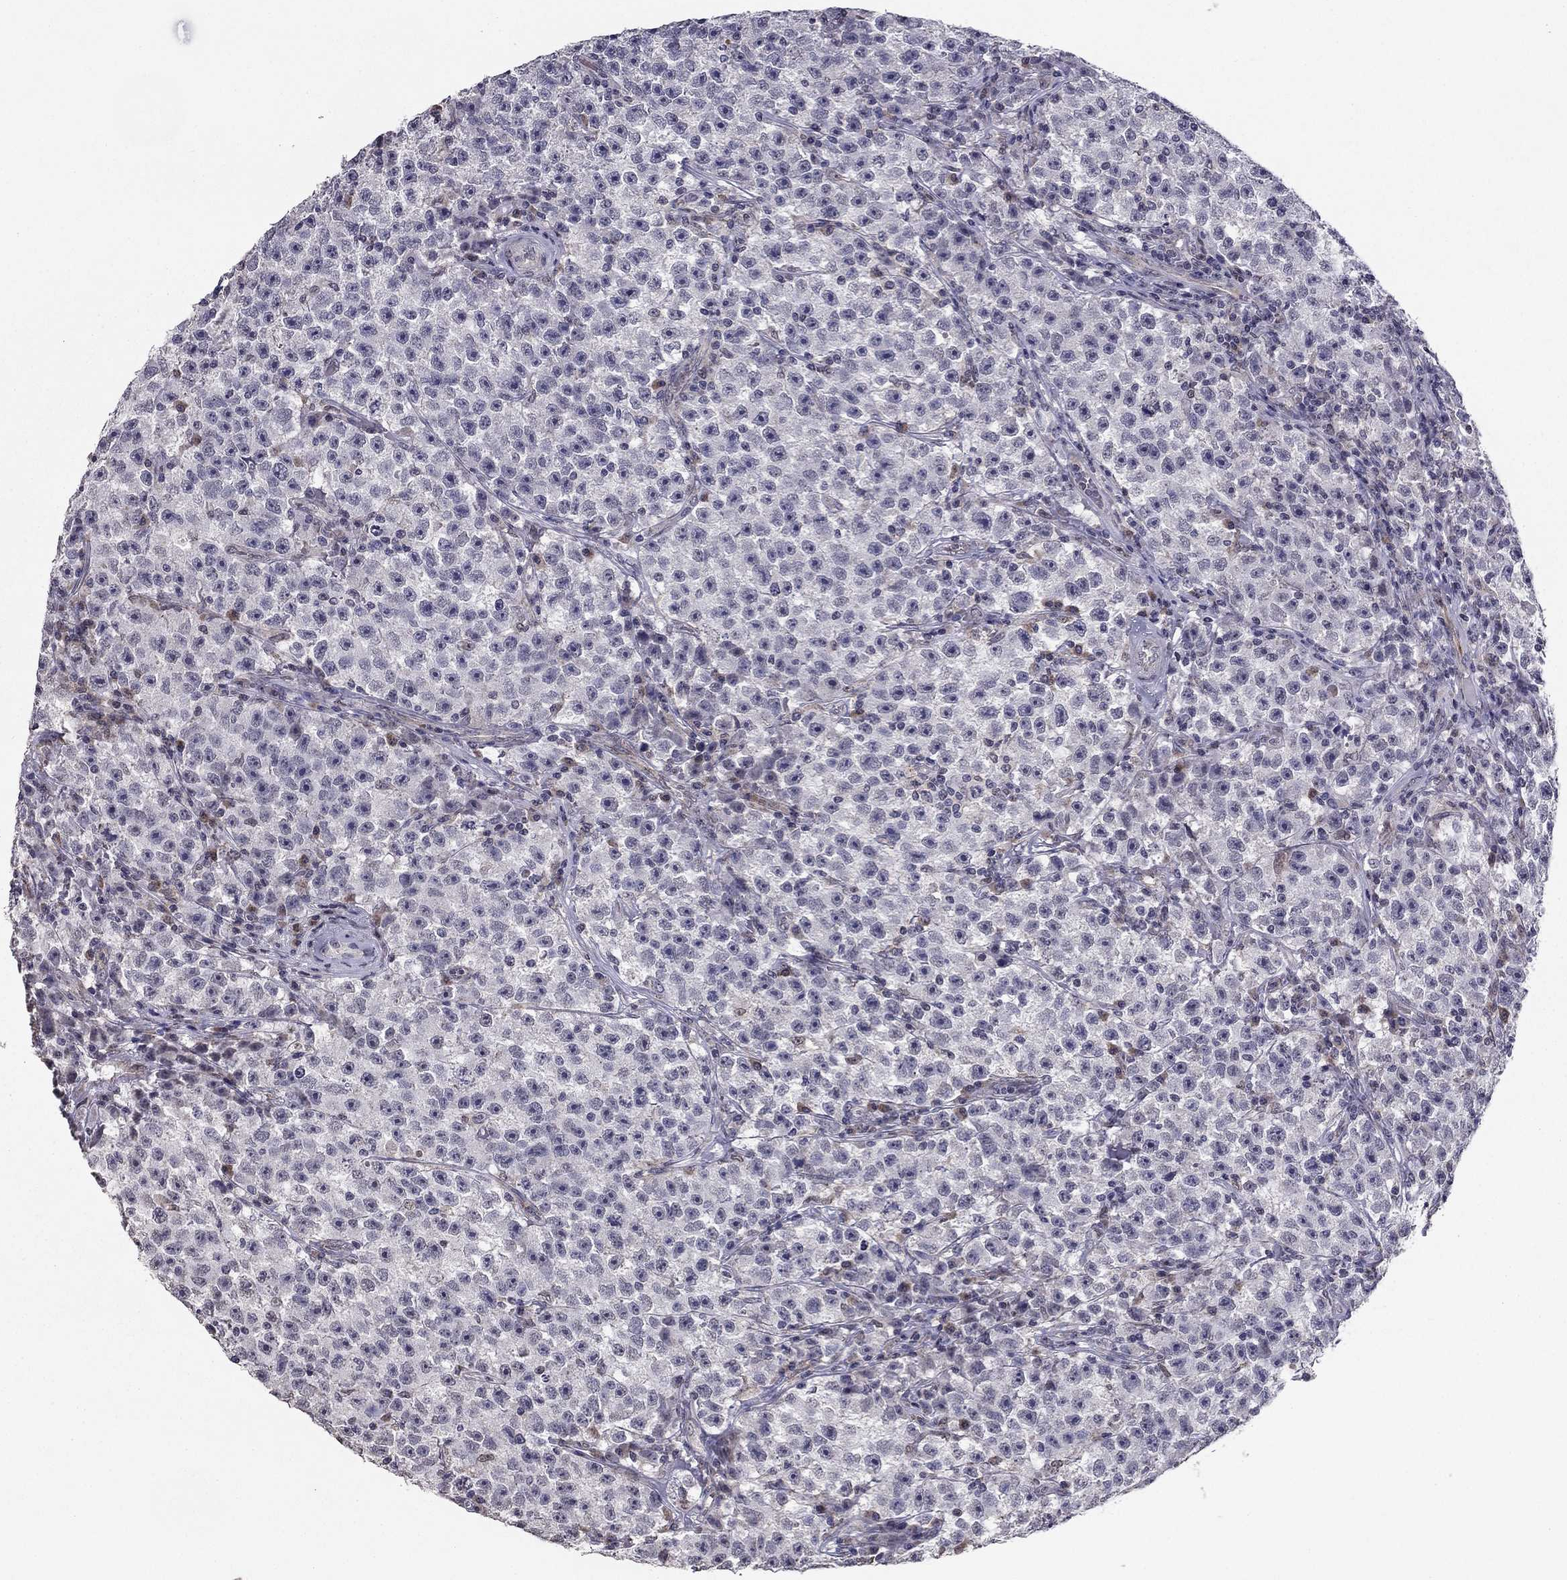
{"staining": {"intensity": "negative", "quantity": "none", "location": "none"}, "tissue": "testis cancer", "cell_type": "Tumor cells", "image_type": "cancer", "snomed": [{"axis": "morphology", "description": "Seminoma, NOS"}, {"axis": "topography", "description": "Testis"}], "caption": "Histopathology image shows no protein staining in tumor cells of testis cancer tissue.", "gene": "HCN1", "patient": {"sex": "male", "age": 22}}